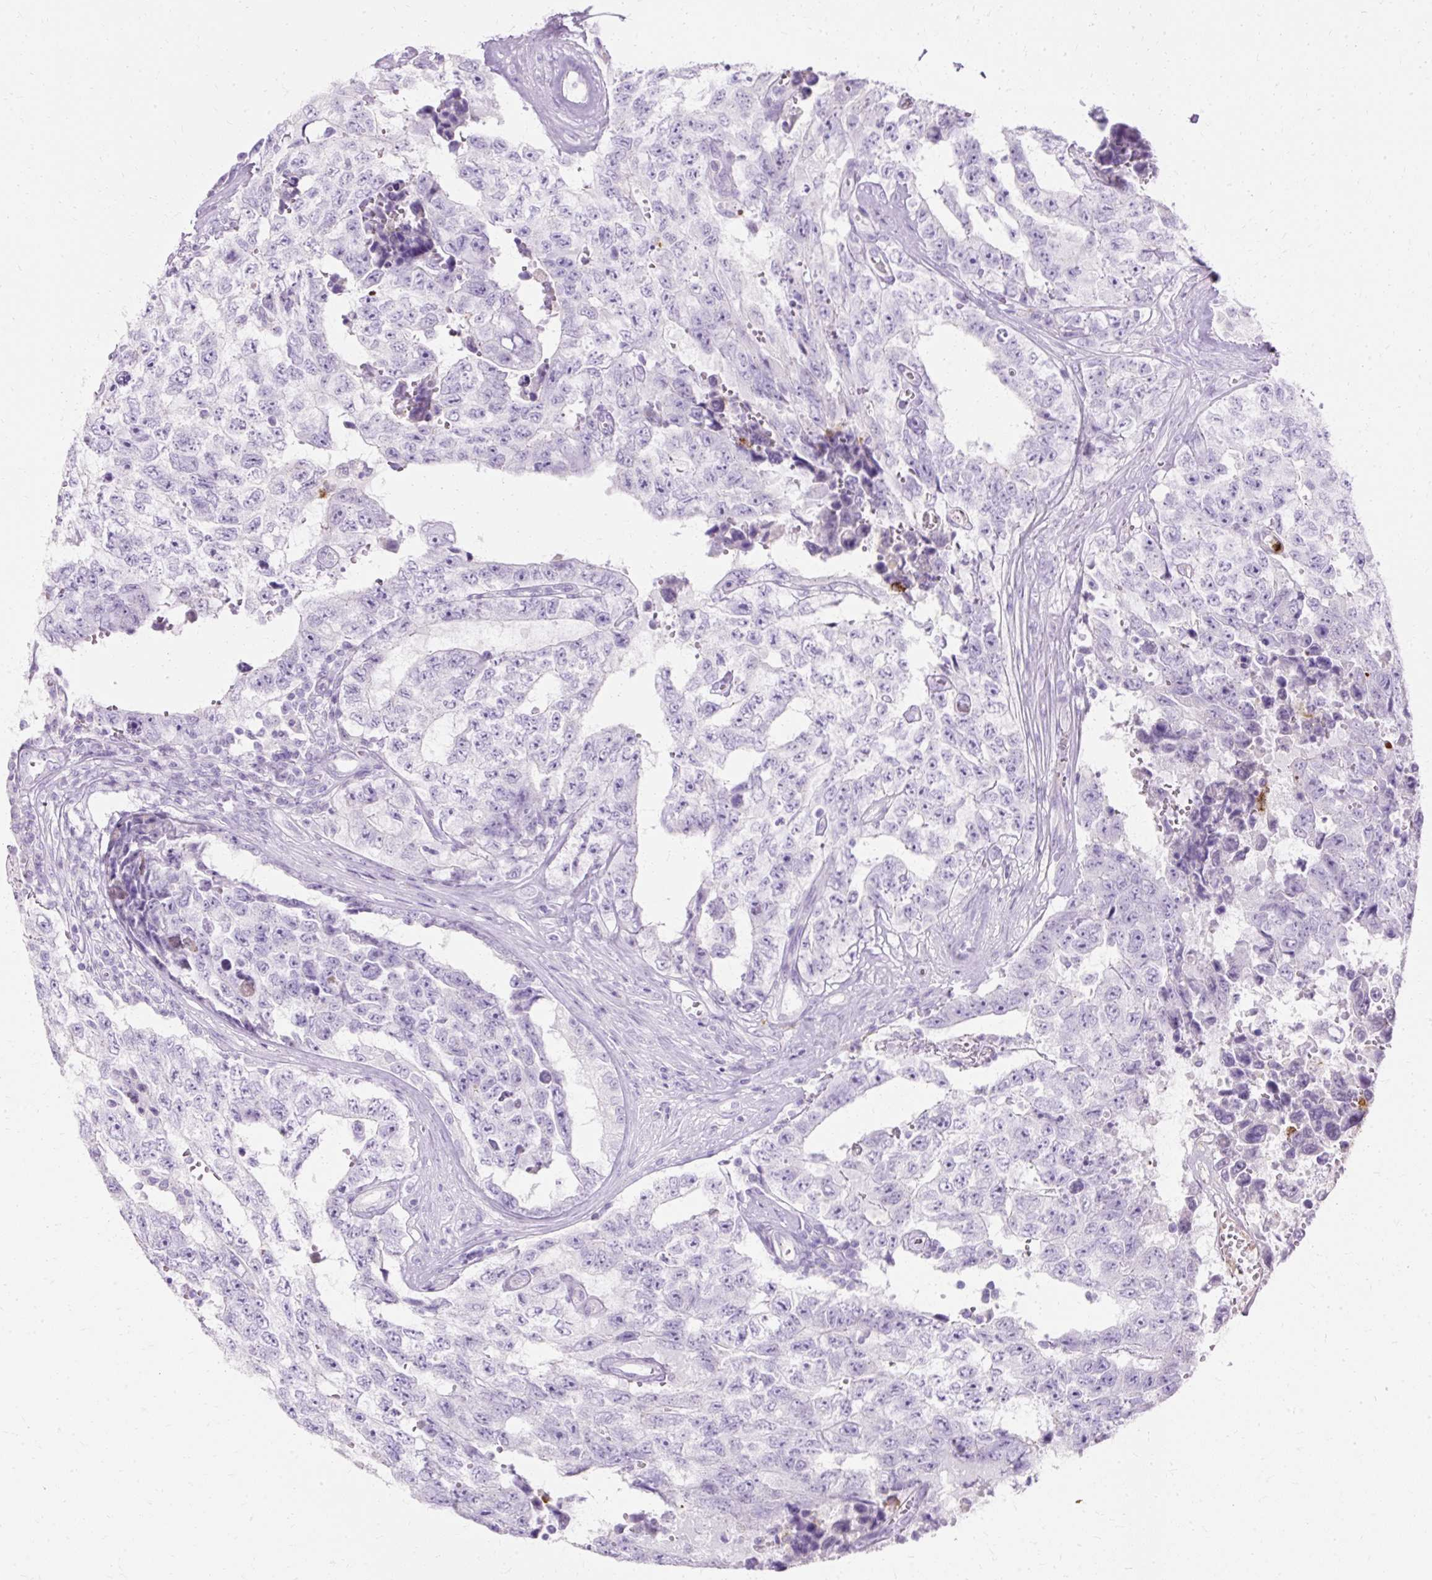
{"staining": {"intensity": "negative", "quantity": "none", "location": "none"}, "tissue": "testis cancer", "cell_type": "Tumor cells", "image_type": "cancer", "snomed": [{"axis": "morphology", "description": "Normal tissue, NOS"}, {"axis": "morphology", "description": "Carcinoma, Embryonal, NOS"}, {"axis": "topography", "description": "Testis"}, {"axis": "topography", "description": "Epididymis"}], "caption": "This is an IHC histopathology image of human embryonal carcinoma (testis). There is no expression in tumor cells.", "gene": "DEFA1", "patient": {"sex": "male", "age": 25}}